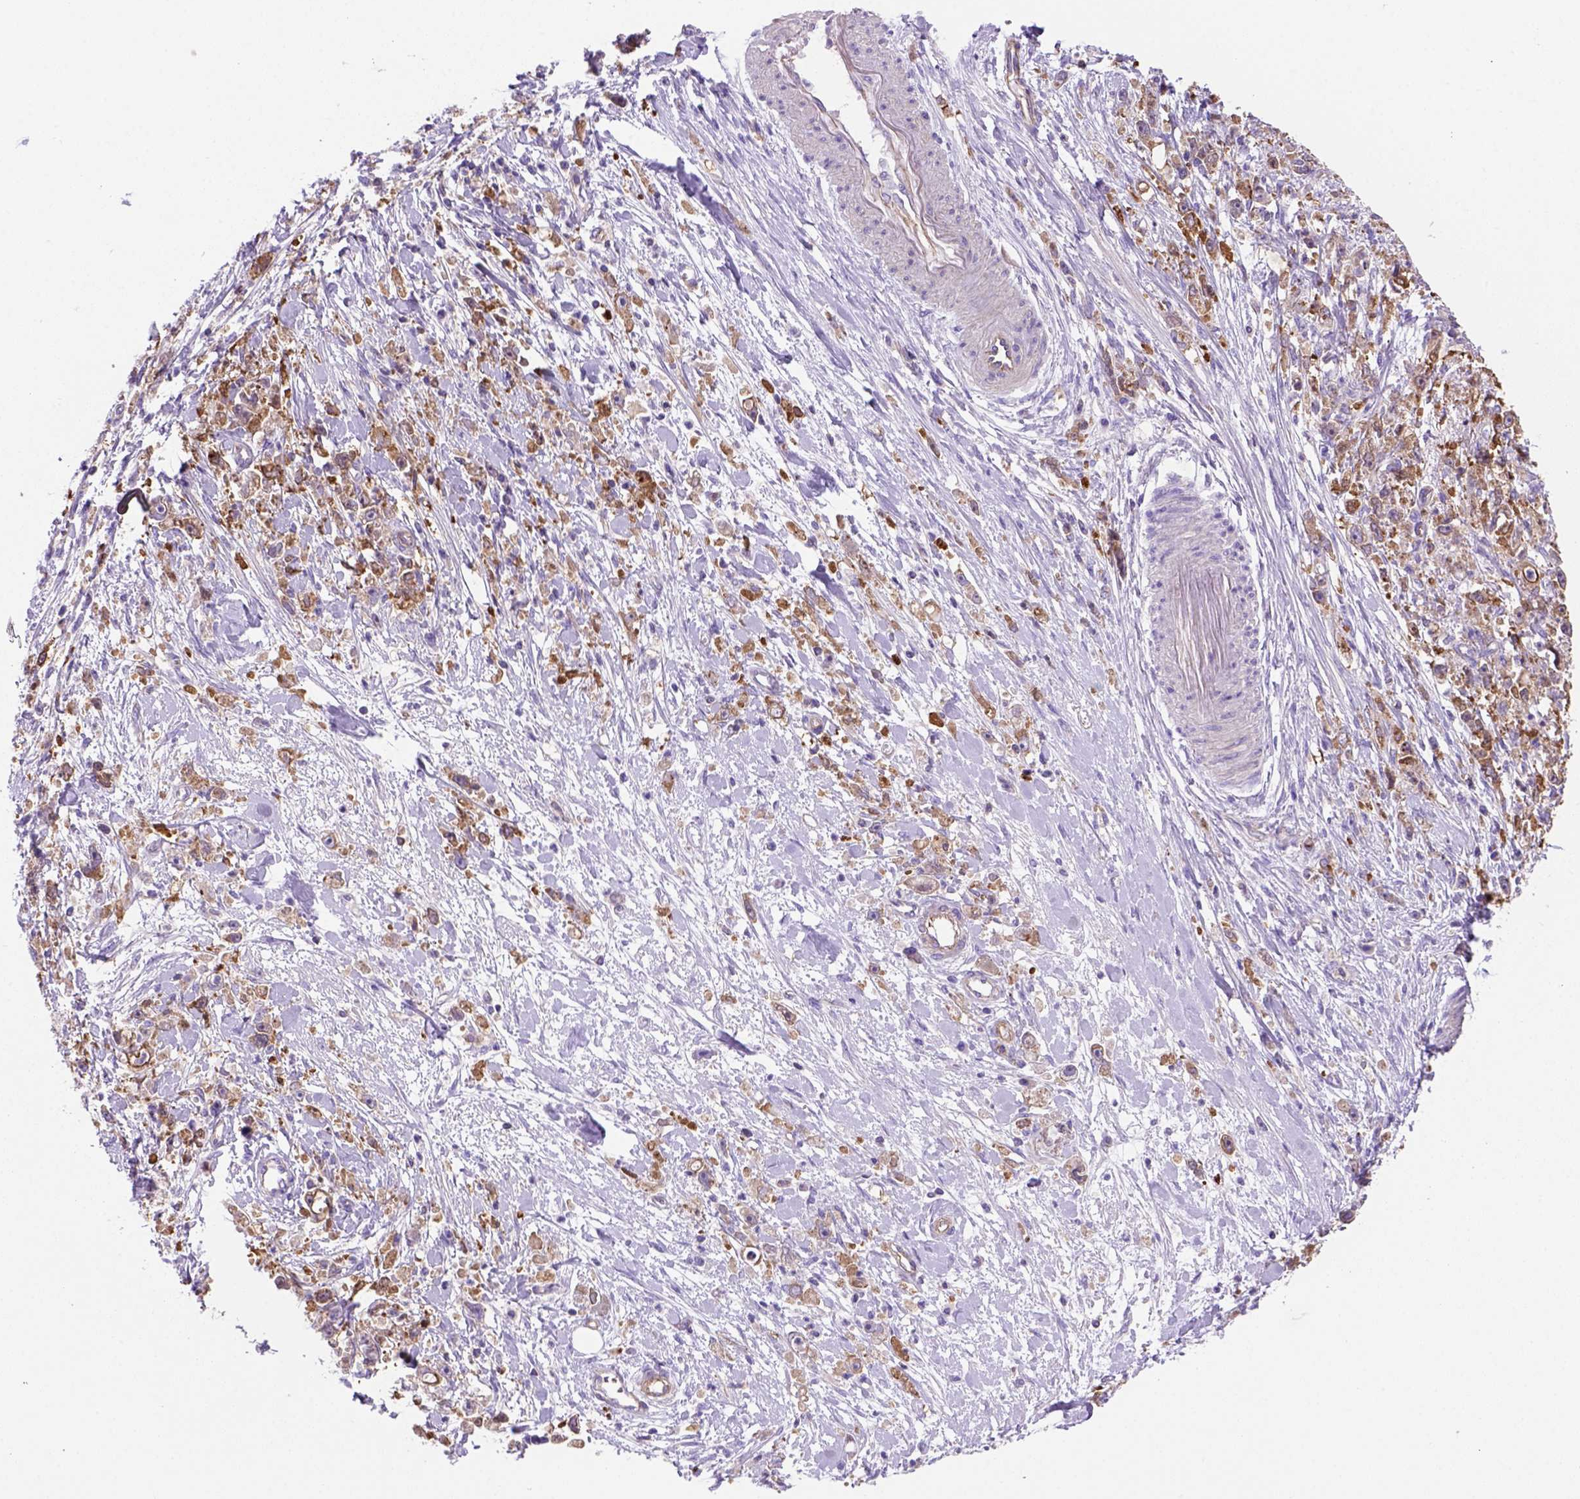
{"staining": {"intensity": "moderate", "quantity": ">75%", "location": "cytoplasmic/membranous"}, "tissue": "stomach cancer", "cell_type": "Tumor cells", "image_type": "cancer", "snomed": [{"axis": "morphology", "description": "Adenocarcinoma, NOS"}, {"axis": "topography", "description": "Stomach"}], "caption": "Protein positivity by IHC displays moderate cytoplasmic/membranous positivity in about >75% of tumor cells in stomach cancer (adenocarcinoma).", "gene": "PEX12", "patient": {"sex": "female", "age": 59}}